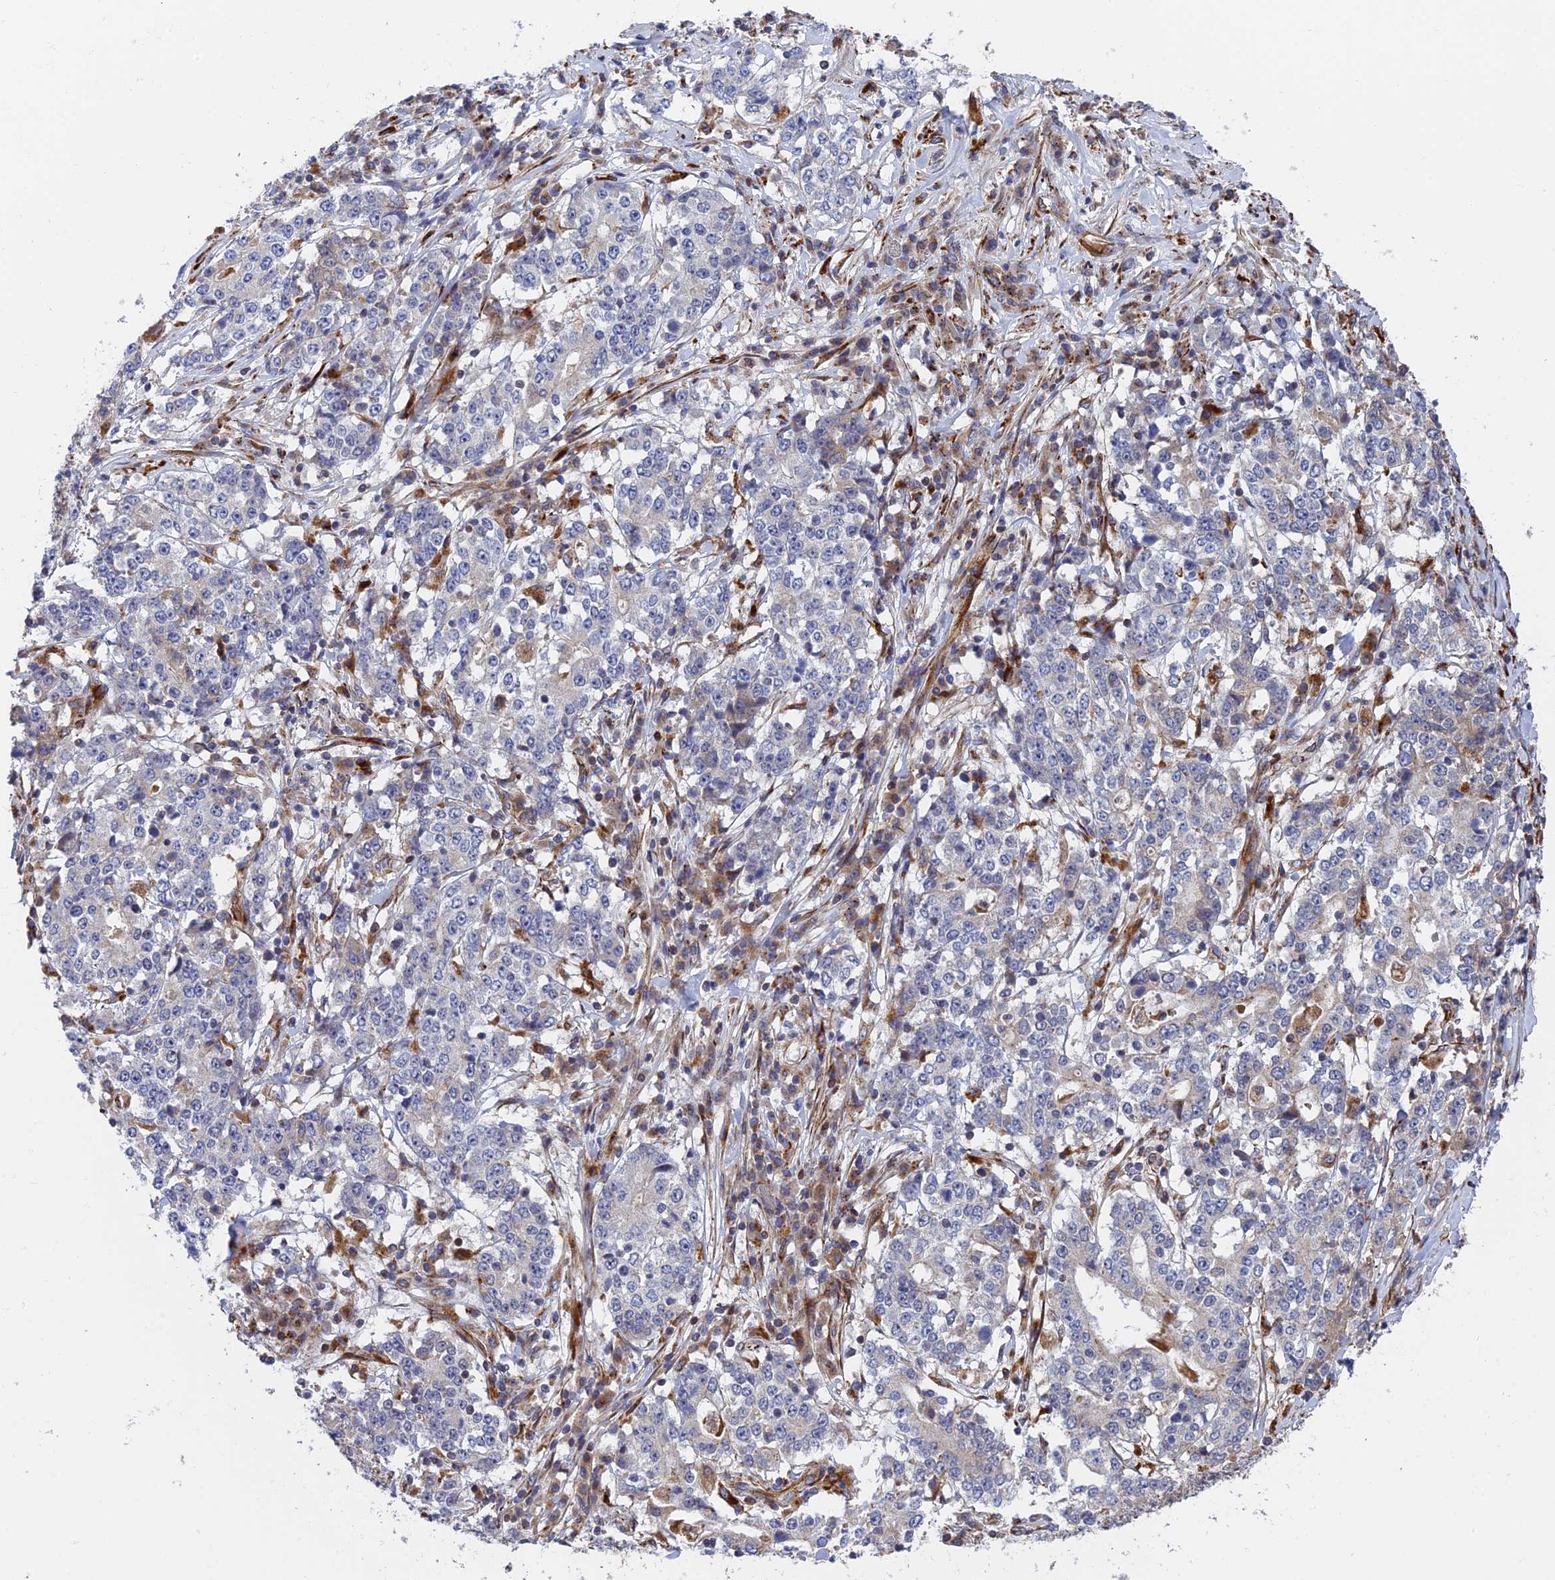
{"staining": {"intensity": "negative", "quantity": "none", "location": "none"}, "tissue": "stomach cancer", "cell_type": "Tumor cells", "image_type": "cancer", "snomed": [{"axis": "morphology", "description": "Adenocarcinoma, NOS"}, {"axis": "topography", "description": "Stomach"}], "caption": "IHC of stomach cancer reveals no expression in tumor cells.", "gene": "PPP2R3C", "patient": {"sex": "male", "age": 59}}